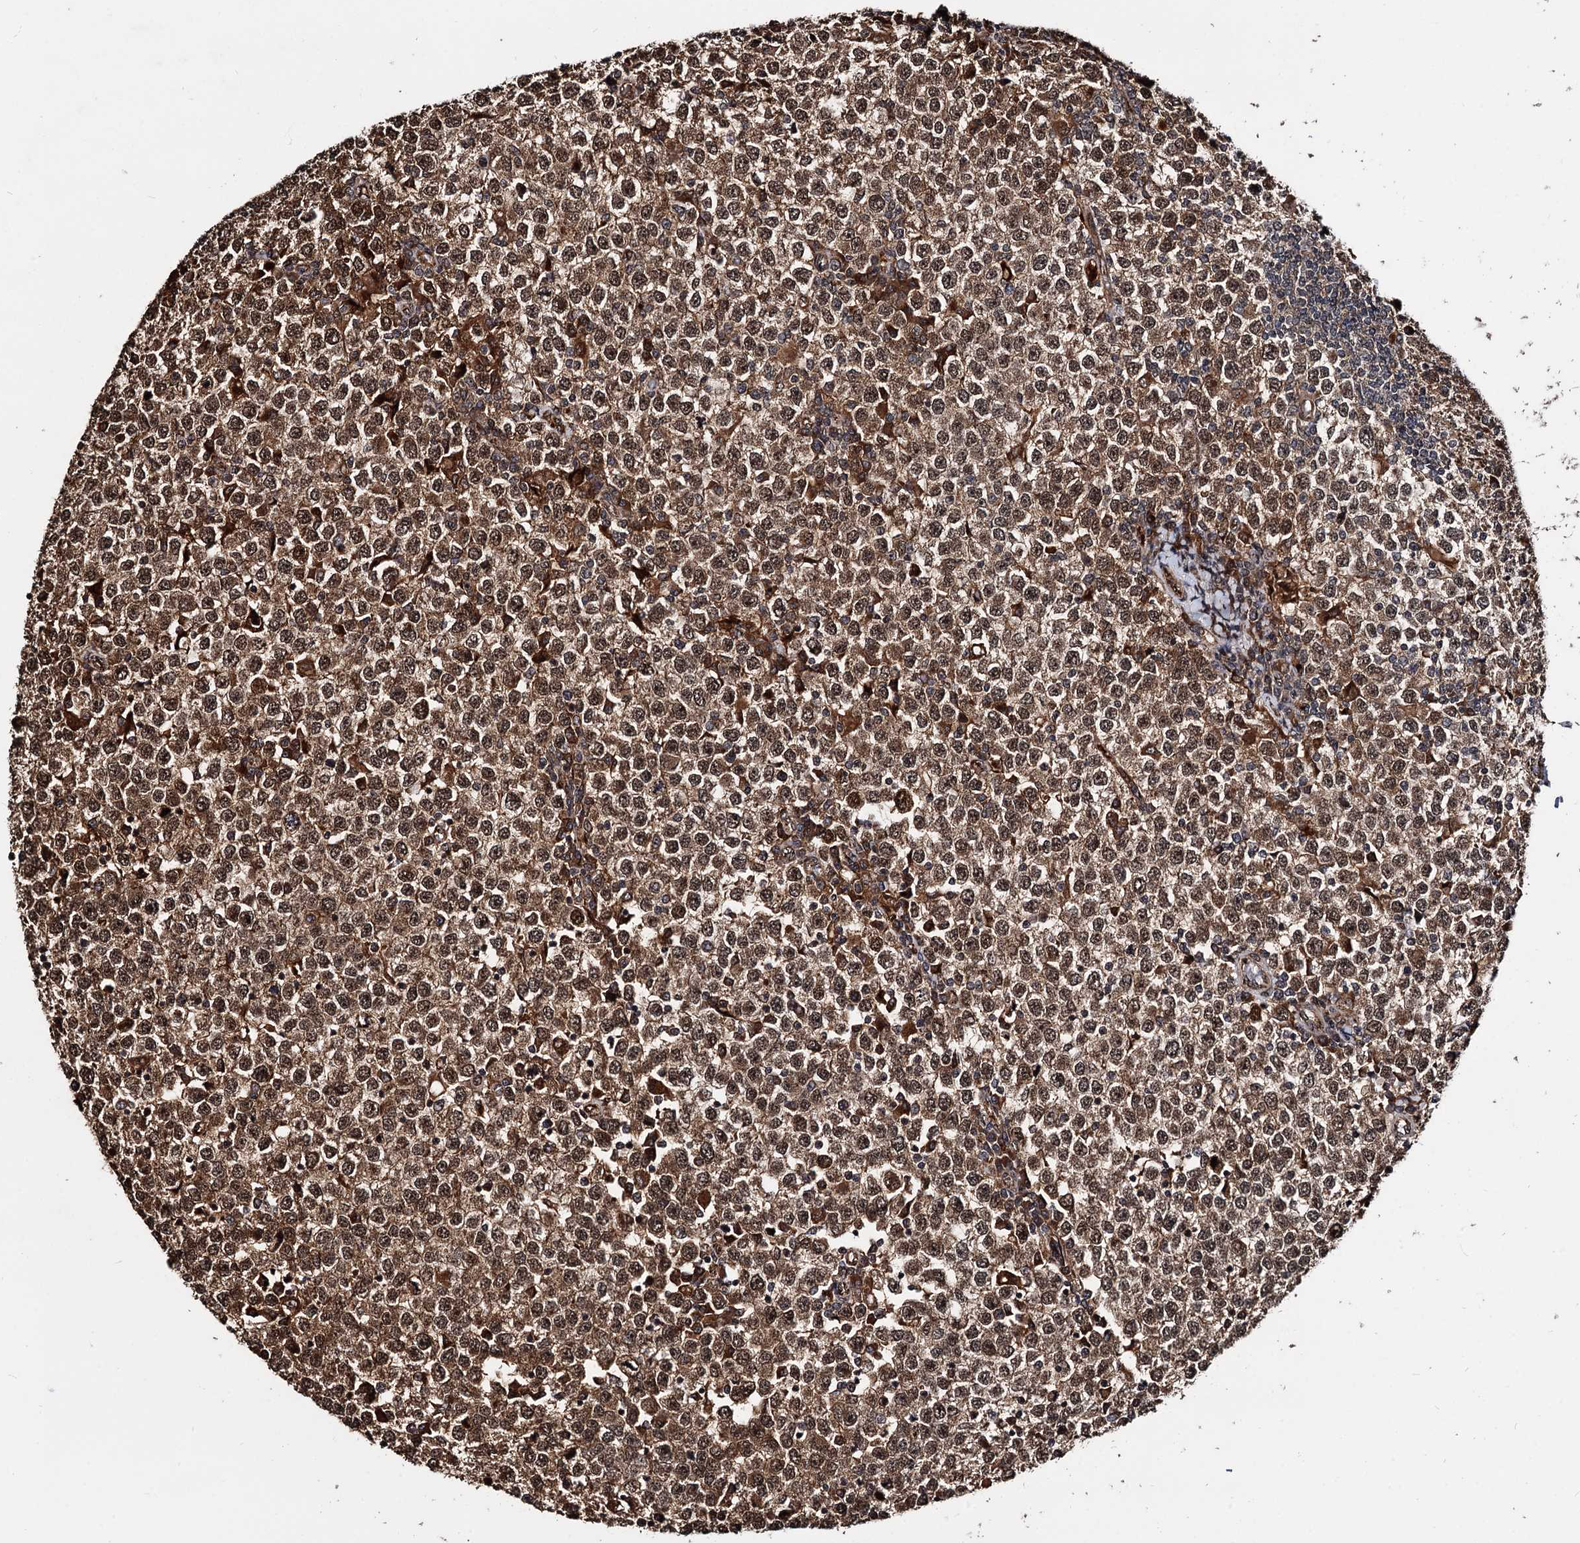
{"staining": {"intensity": "moderate", "quantity": ">75%", "location": "cytoplasmic/membranous,nuclear"}, "tissue": "testis cancer", "cell_type": "Tumor cells", "image_type": "cancer", "snomed": [{"axis": "morphology", "description": "Seminoma, NOS"}, {"axis": "topography", "description": "Testis"}], "caption": "The image shows staining of testis cancer, revealing moderate cytoplasmic/membranous and nuclear protein staining (brown color) within tumor cells.", "gene": "CEP192", "patient": {"sex": "male", "age": 65}}